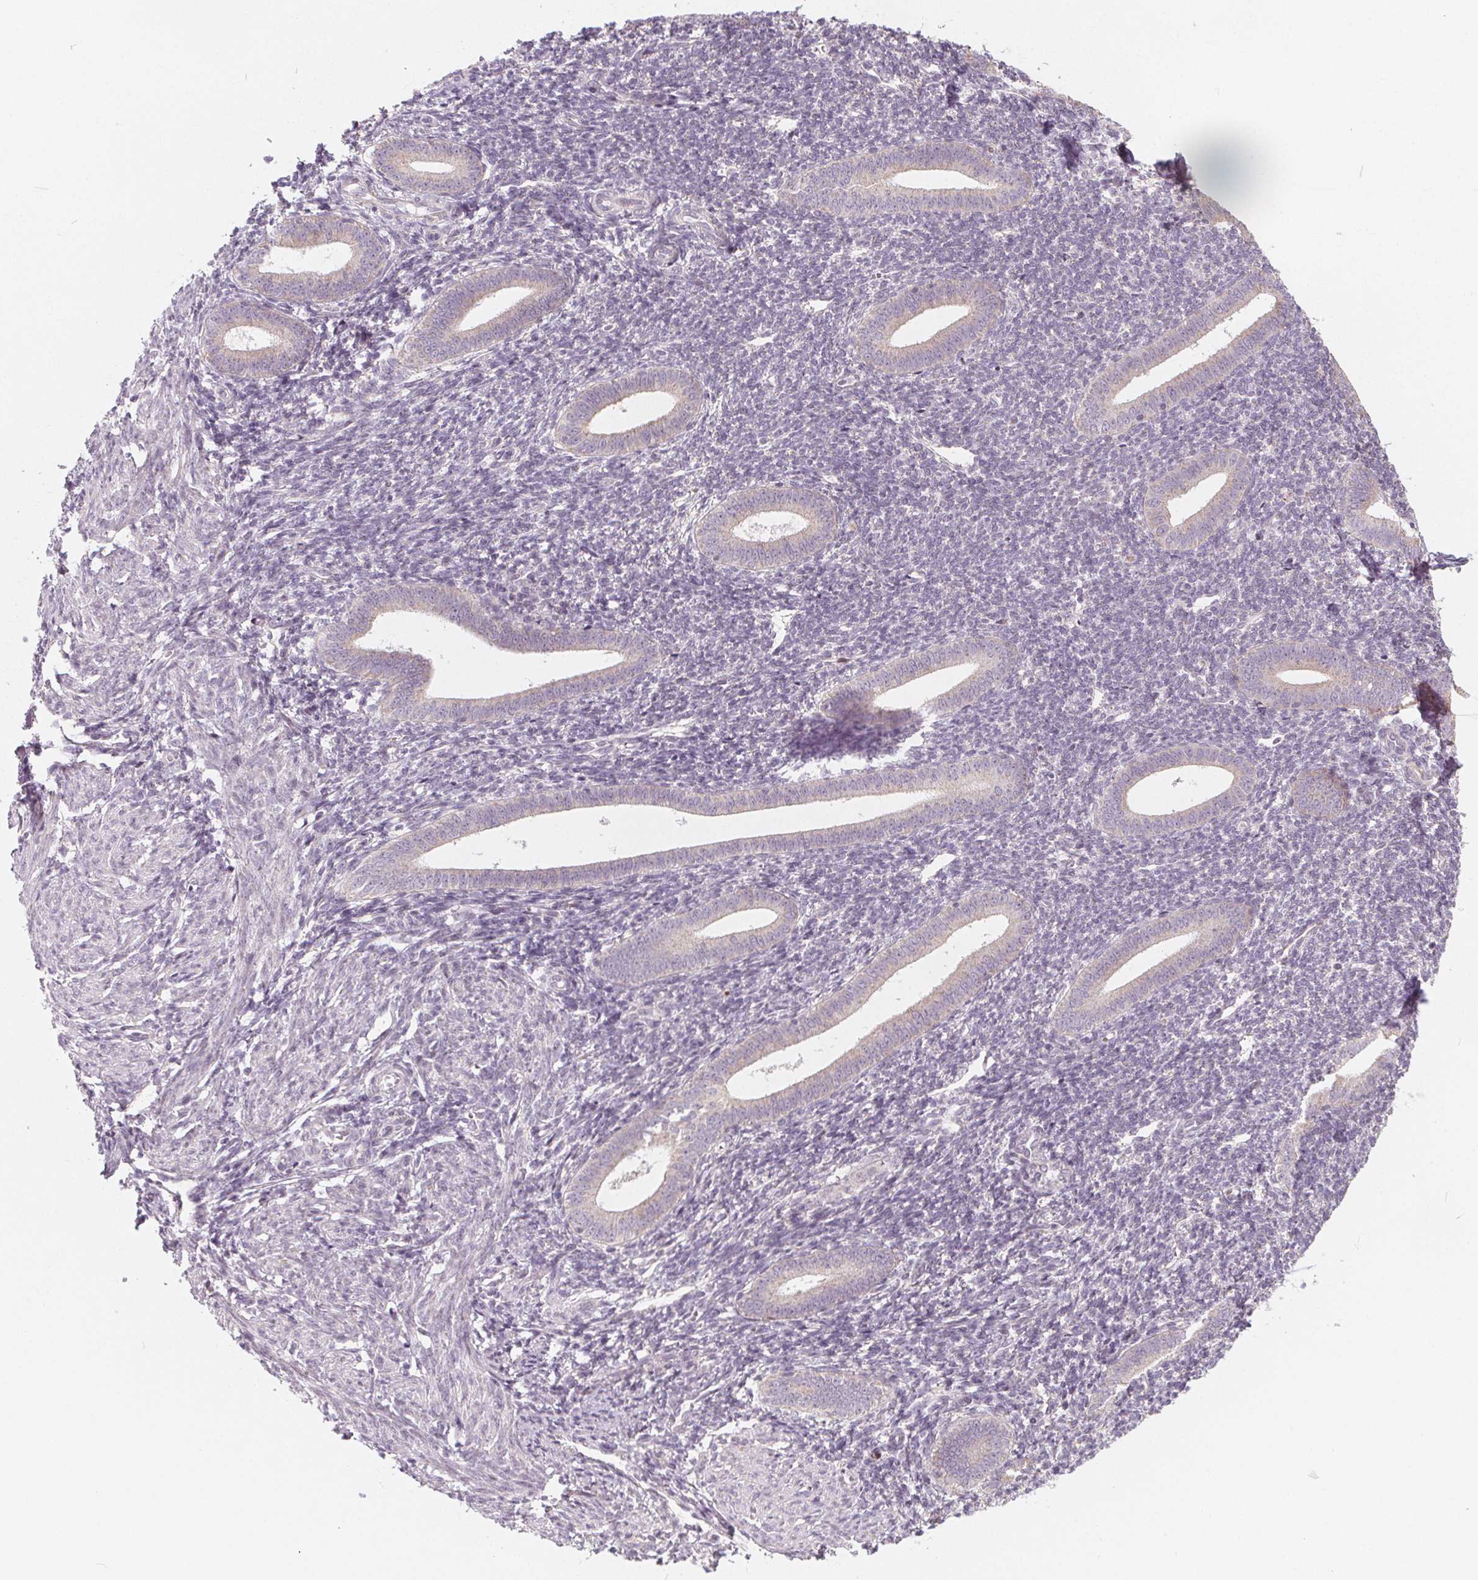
{"staining": {"intensity": "negative", "quantity": "none", "location": "none"}, "tissue": "endometrium", "cell_type": "Cells in endometrial stroma", "image_type": "normal", "snomed": [{"axis": "morphology", "description": "Normal tissue, NOS"}, {"axis": "topography", "description": "Endometrium"}], "caption": "This is a histopathology image of immunohistochemistry (IHC) staining of unremarkable endometrium, which shows no expression in cells in endometrial stroma. (Brightfield microscopy of DAB immunohistochemistry at high magnification).", "gene": "NUP210L", "patient": {"sex": "female", "age": 25}}